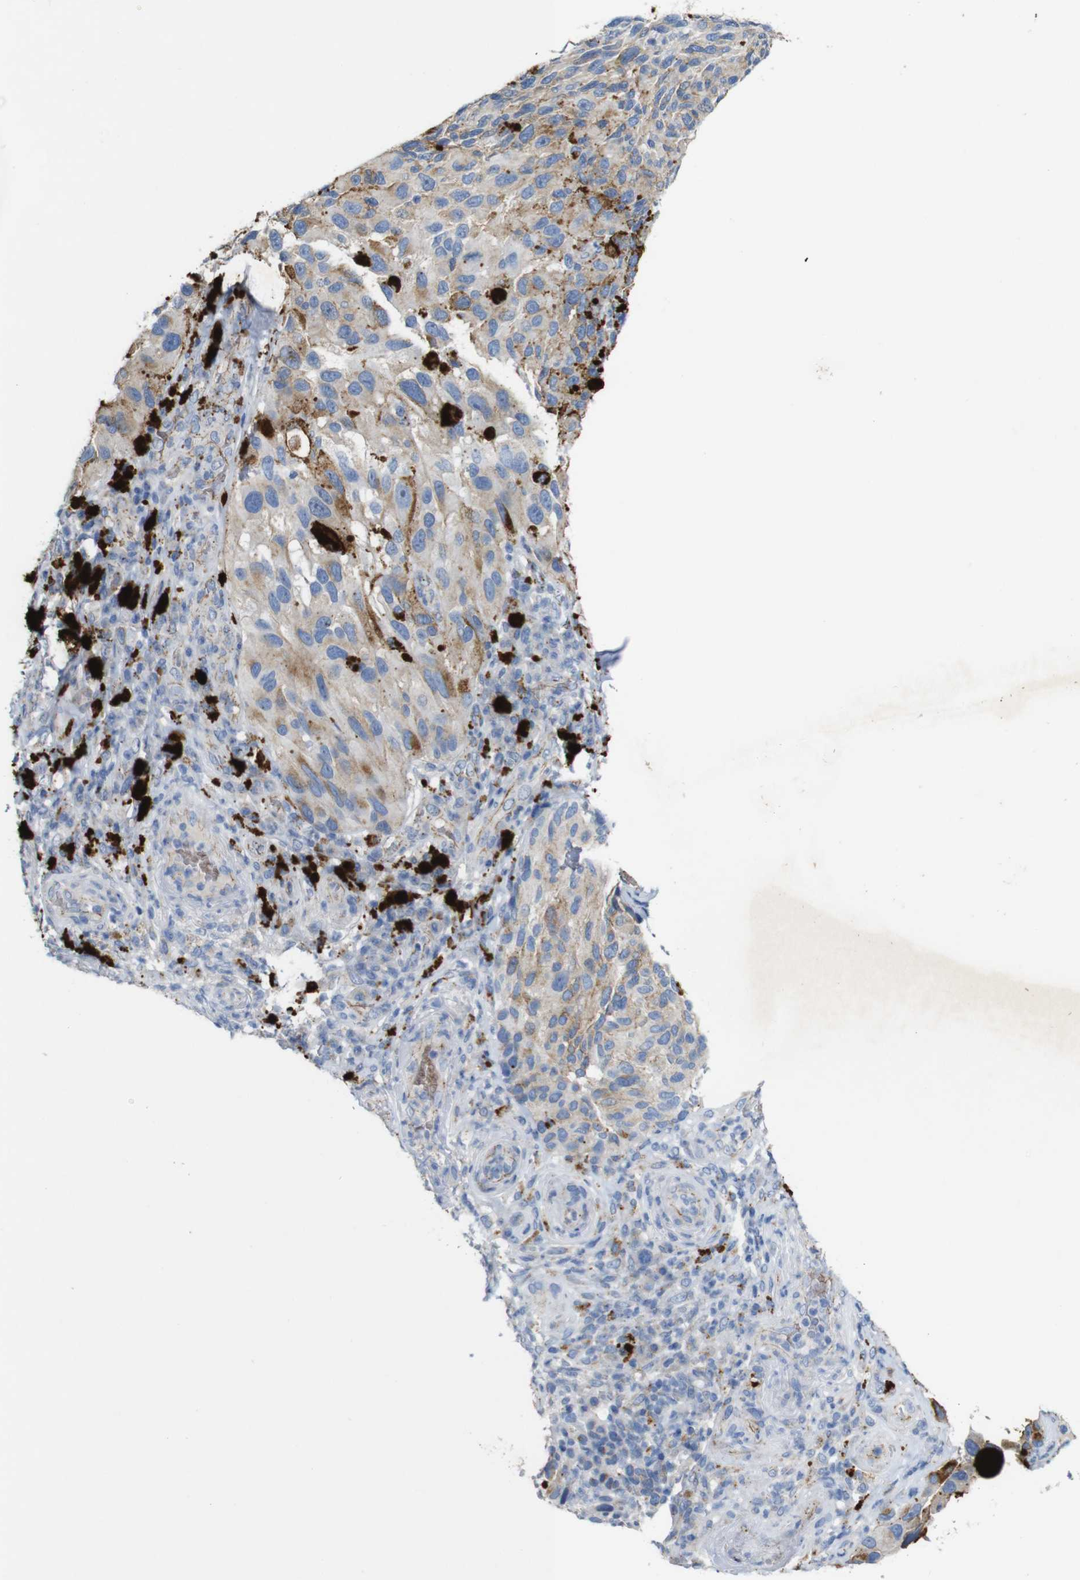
{"staining": {"intensity": "weak", "quantity": ">75%", "location": "cytoplasmic/membranous"}, "tissue": "melanoma", "cell_type": "Tumor cells", "image_type": "cancer", "snomed": [{"axis": "morphology", "description": "Malignant melanoma, NOS"}, {"axis": "topography", "description": "Skin"}], "caption": "Protein positivity by immunohistochemistry displays weak cytoplasmic/membranous expression in about >75% of tumor cells in melanoma.", "gene": "NHLRC3", "patient": {"sex": "female", "age": 73}}